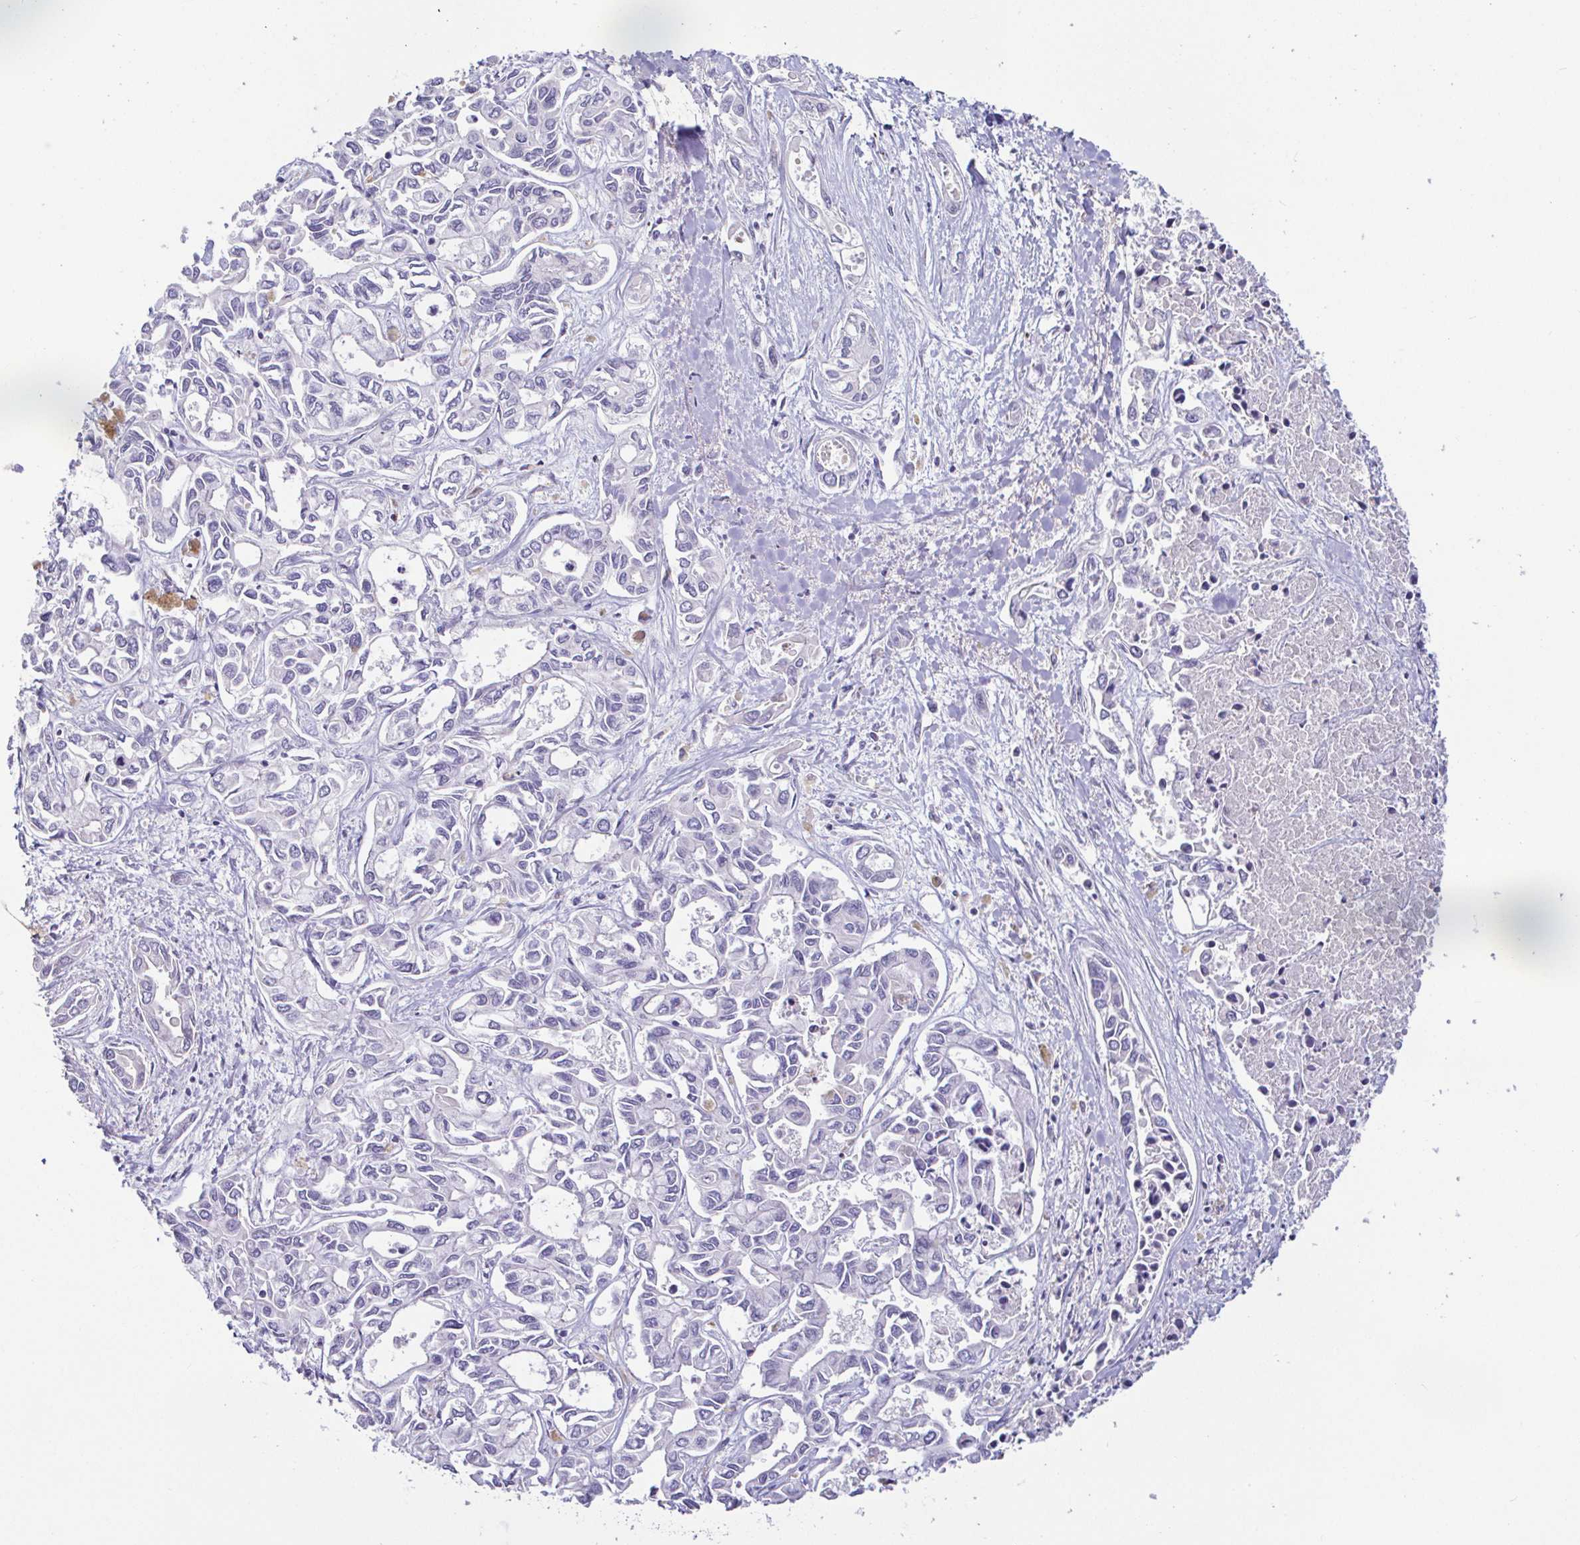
{"staining": {"intensity": "negative", "quantity": "none", "location": "none"}, "tissue": "liver cancer", "cell_type": "Tumor cells", "image_type": "cancer", "snomed": [{"axis": "morphology", "description": "Cholangiocarcinoma"}, {"axis": "topography", "description": "Liver"}], "caption": "Tumor cells are negative for protein expression in human liver cholangiocarcinoma. Nuclei are stained in blue.", "gene": "SAA4", "patient": {"sex": "female", "age": 64}}